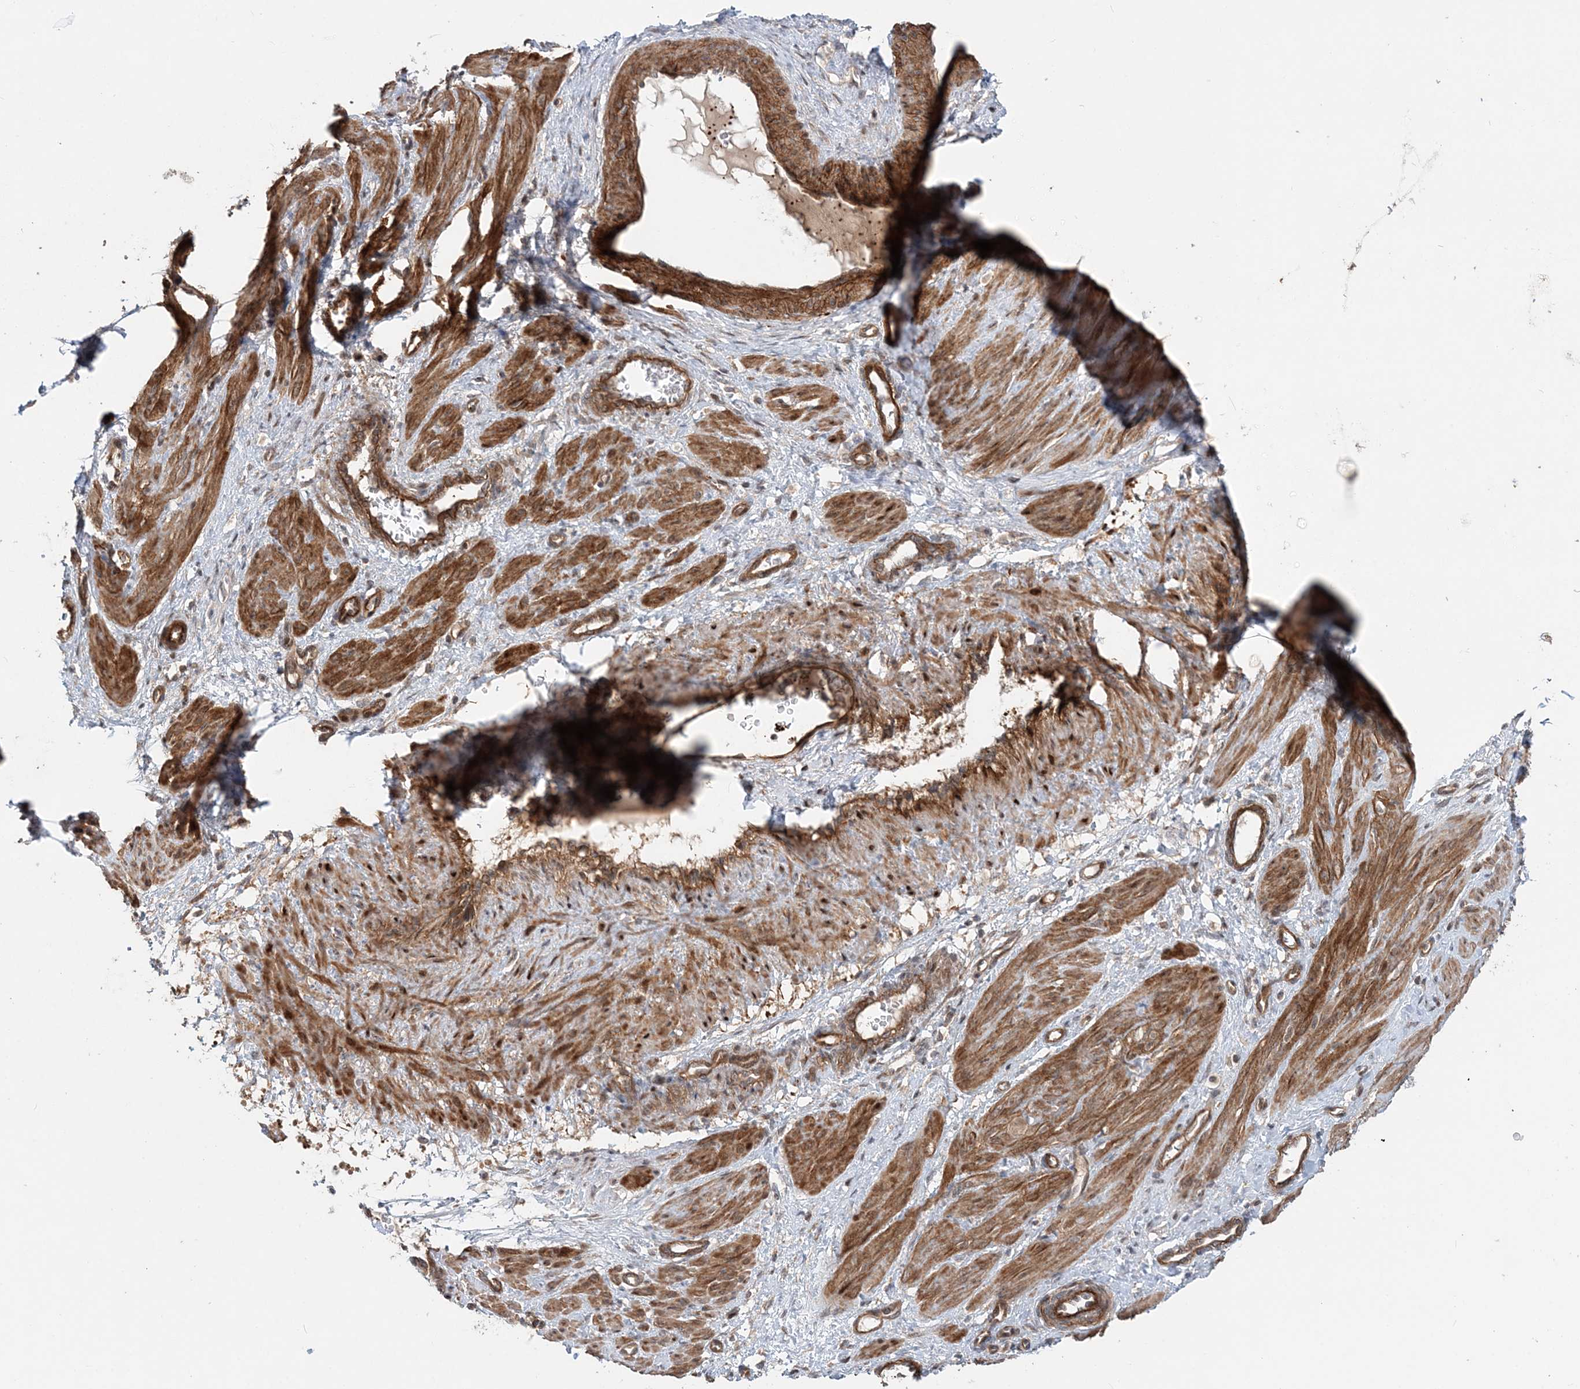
{"staining": {"intensity": "moderate", "quantity": ">75%", "location": "cytoplasmic/membranous"}, "tissue": "smooth muscle", "cell_type": "Smooth muscle cells", "image_type": "normal", "snomed": [{"axis": "morphology", "description": "Normal tissue, NOS"}, {"axis": "topography", "description": "Endometrium"}], "caption": "Immunohistochemistry of normal human smooth muscle displays medium levels of moderate cytoplasmic/membranous expression in about >75% of smooth muscle cells.", "gene": "GEMIN5", "patient": {"sex": "female", "age": 33}}